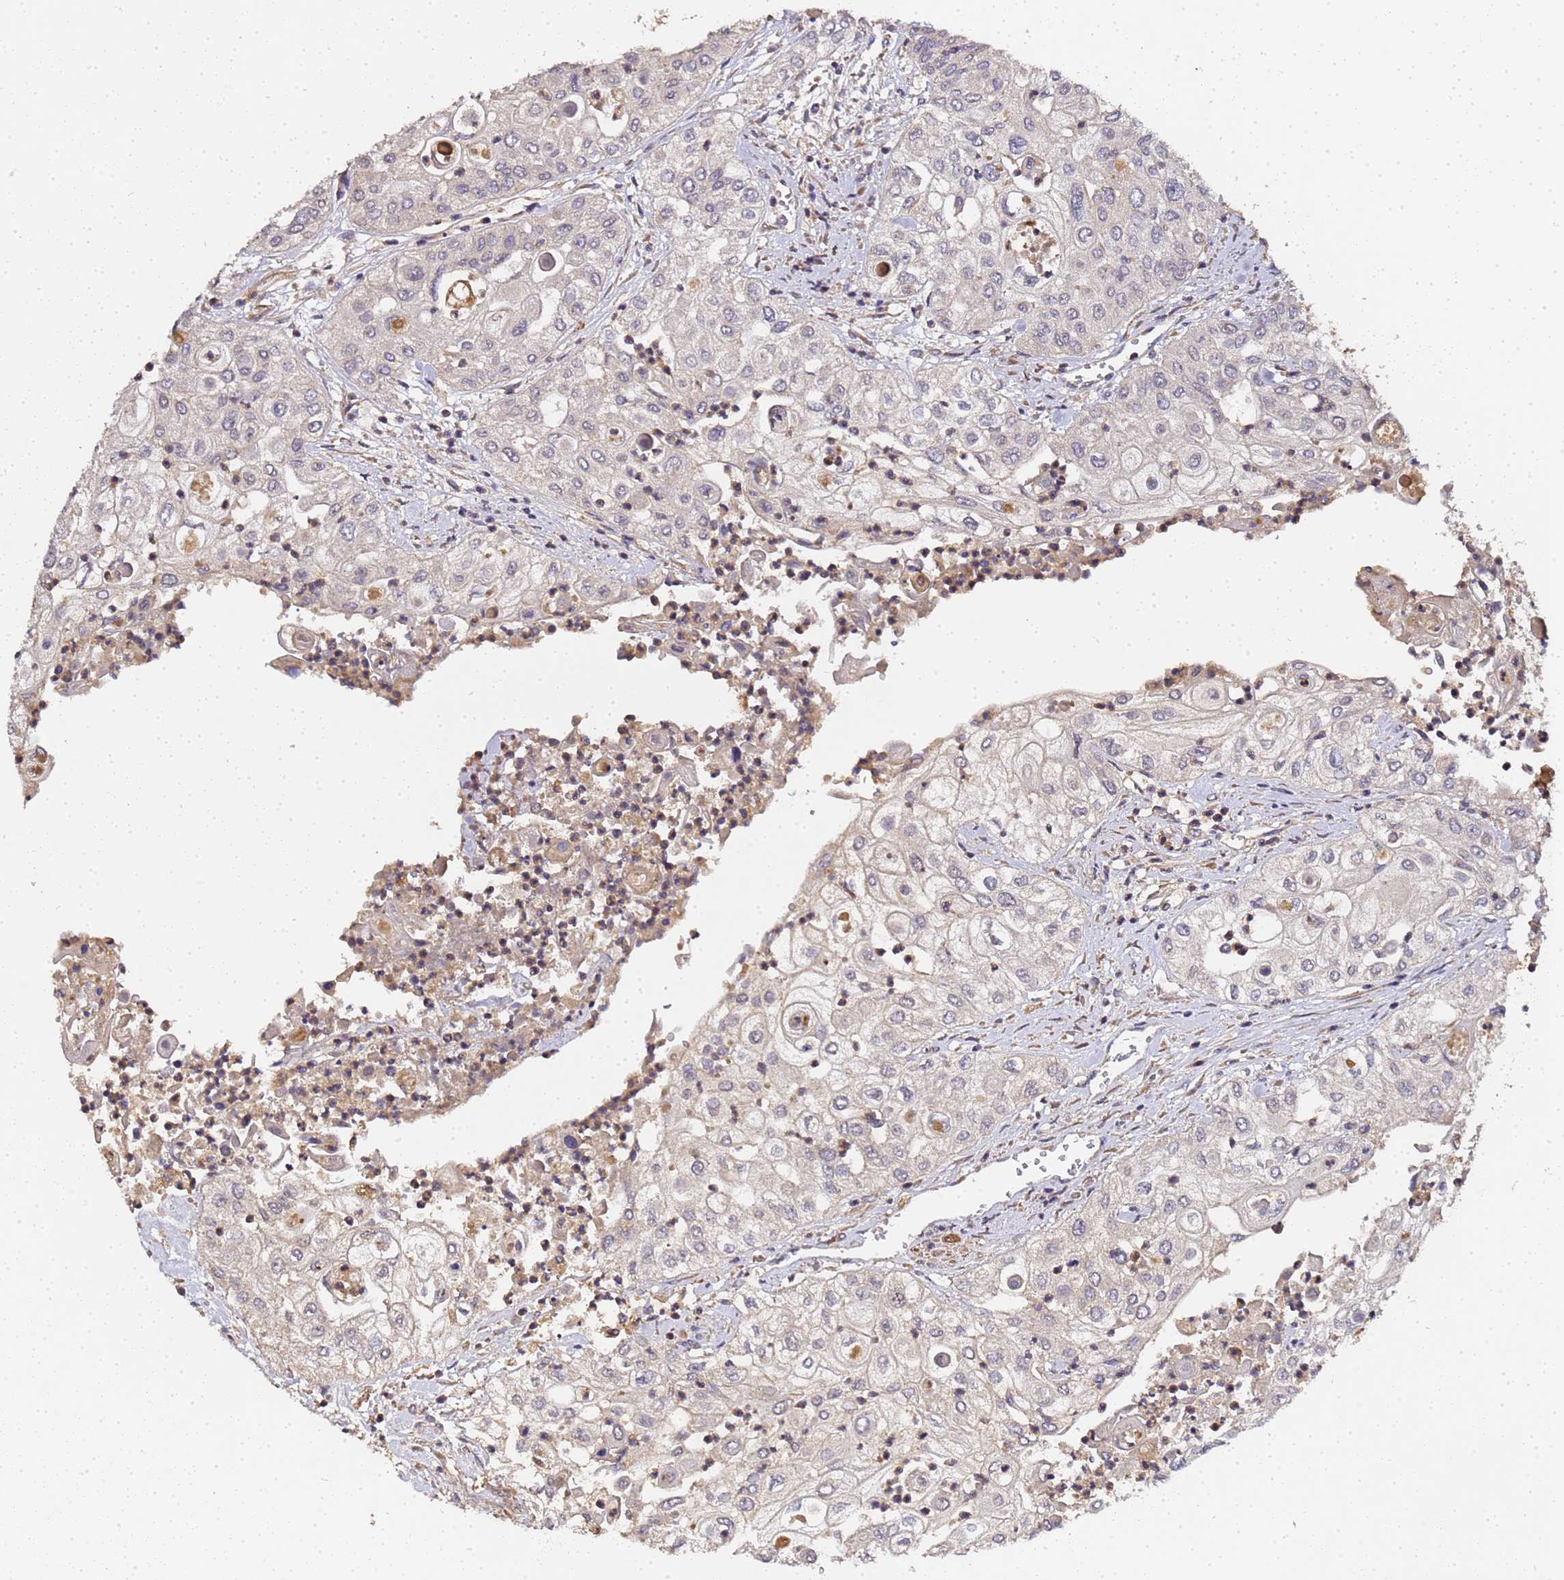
{"staining": {"intensity": "negative", "quantity": "none", "location": "none"}, "tissue": "urothelial cancer", "cell_type": "Tumor cells", "image_type": "cancer", "snomed": [{"axis": "morphology", "description": "Urothelial carcinoma, High grade"}, {"axis": "topography", "description": "Urinary bladder"}], "caption": "This is an immunohistochemistry (IHC) micrograph of human urothelial cancer. There is no positivity in tumor cells.", "gene": "LGI4", "patient": {"sex": "female", "age": 79}}